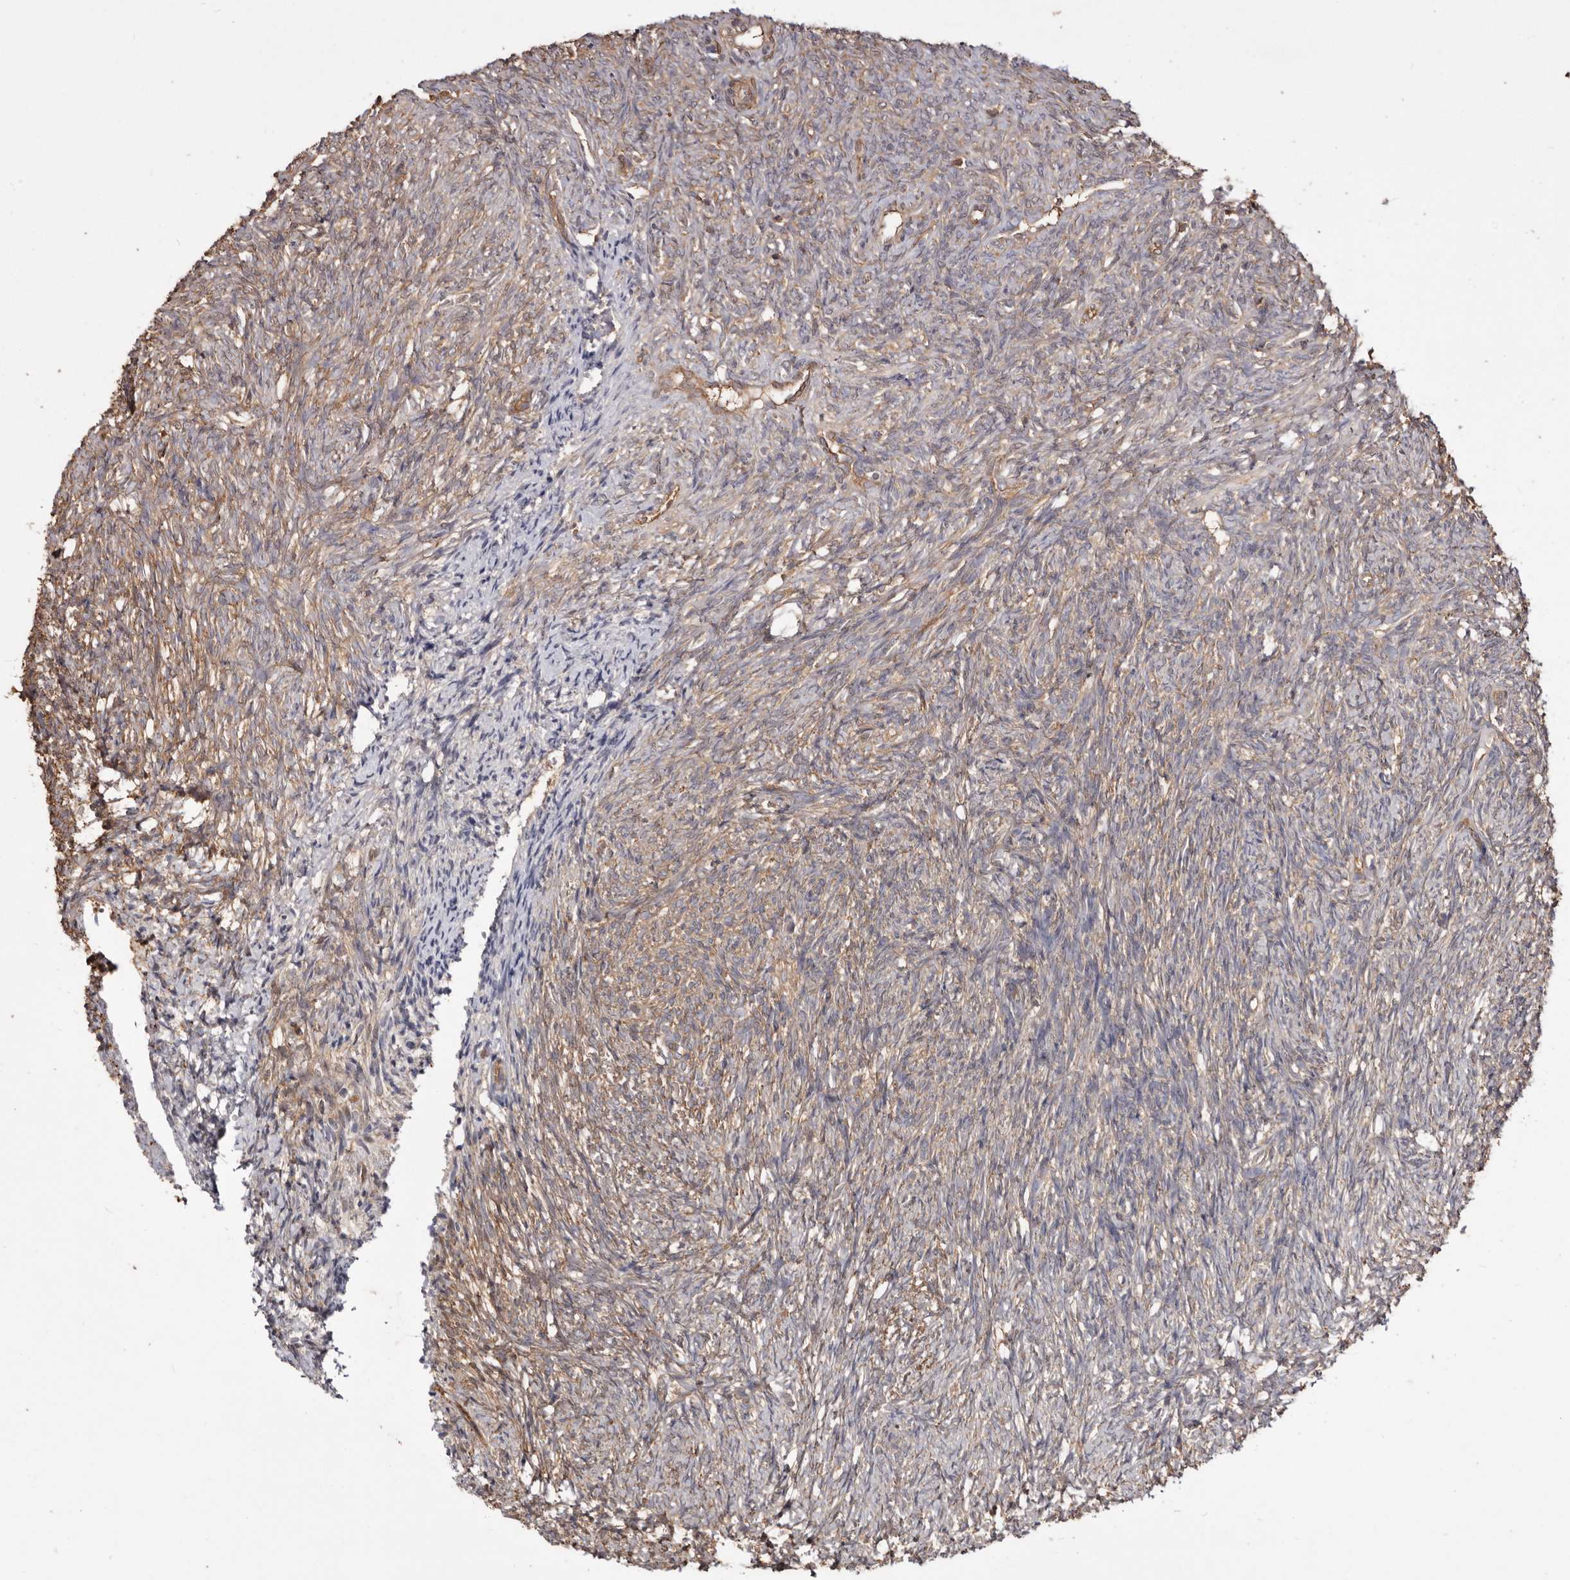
{"staining": {"intensity": "weak", "quantity": "25%-75%", "location": "cytoplasmic/membranous"}, "tissue": "ovary", "cell_type": "Ovarian stroma cells", "image_type": "normal", "snomed": [{"axis": "morphology", "description": "Normal tissue, NOS"}, {"axis": "topography", "description": "Ovary"}], "caption": "This is a histology image of immunohistochemistry (IHC) staining of unremarkable ovary, which shows weak expression in the cytoplasmic/membranous of ovarian stroma cells.", "gene": "PKM", "patient": {"sex": "female", "age": 41}}